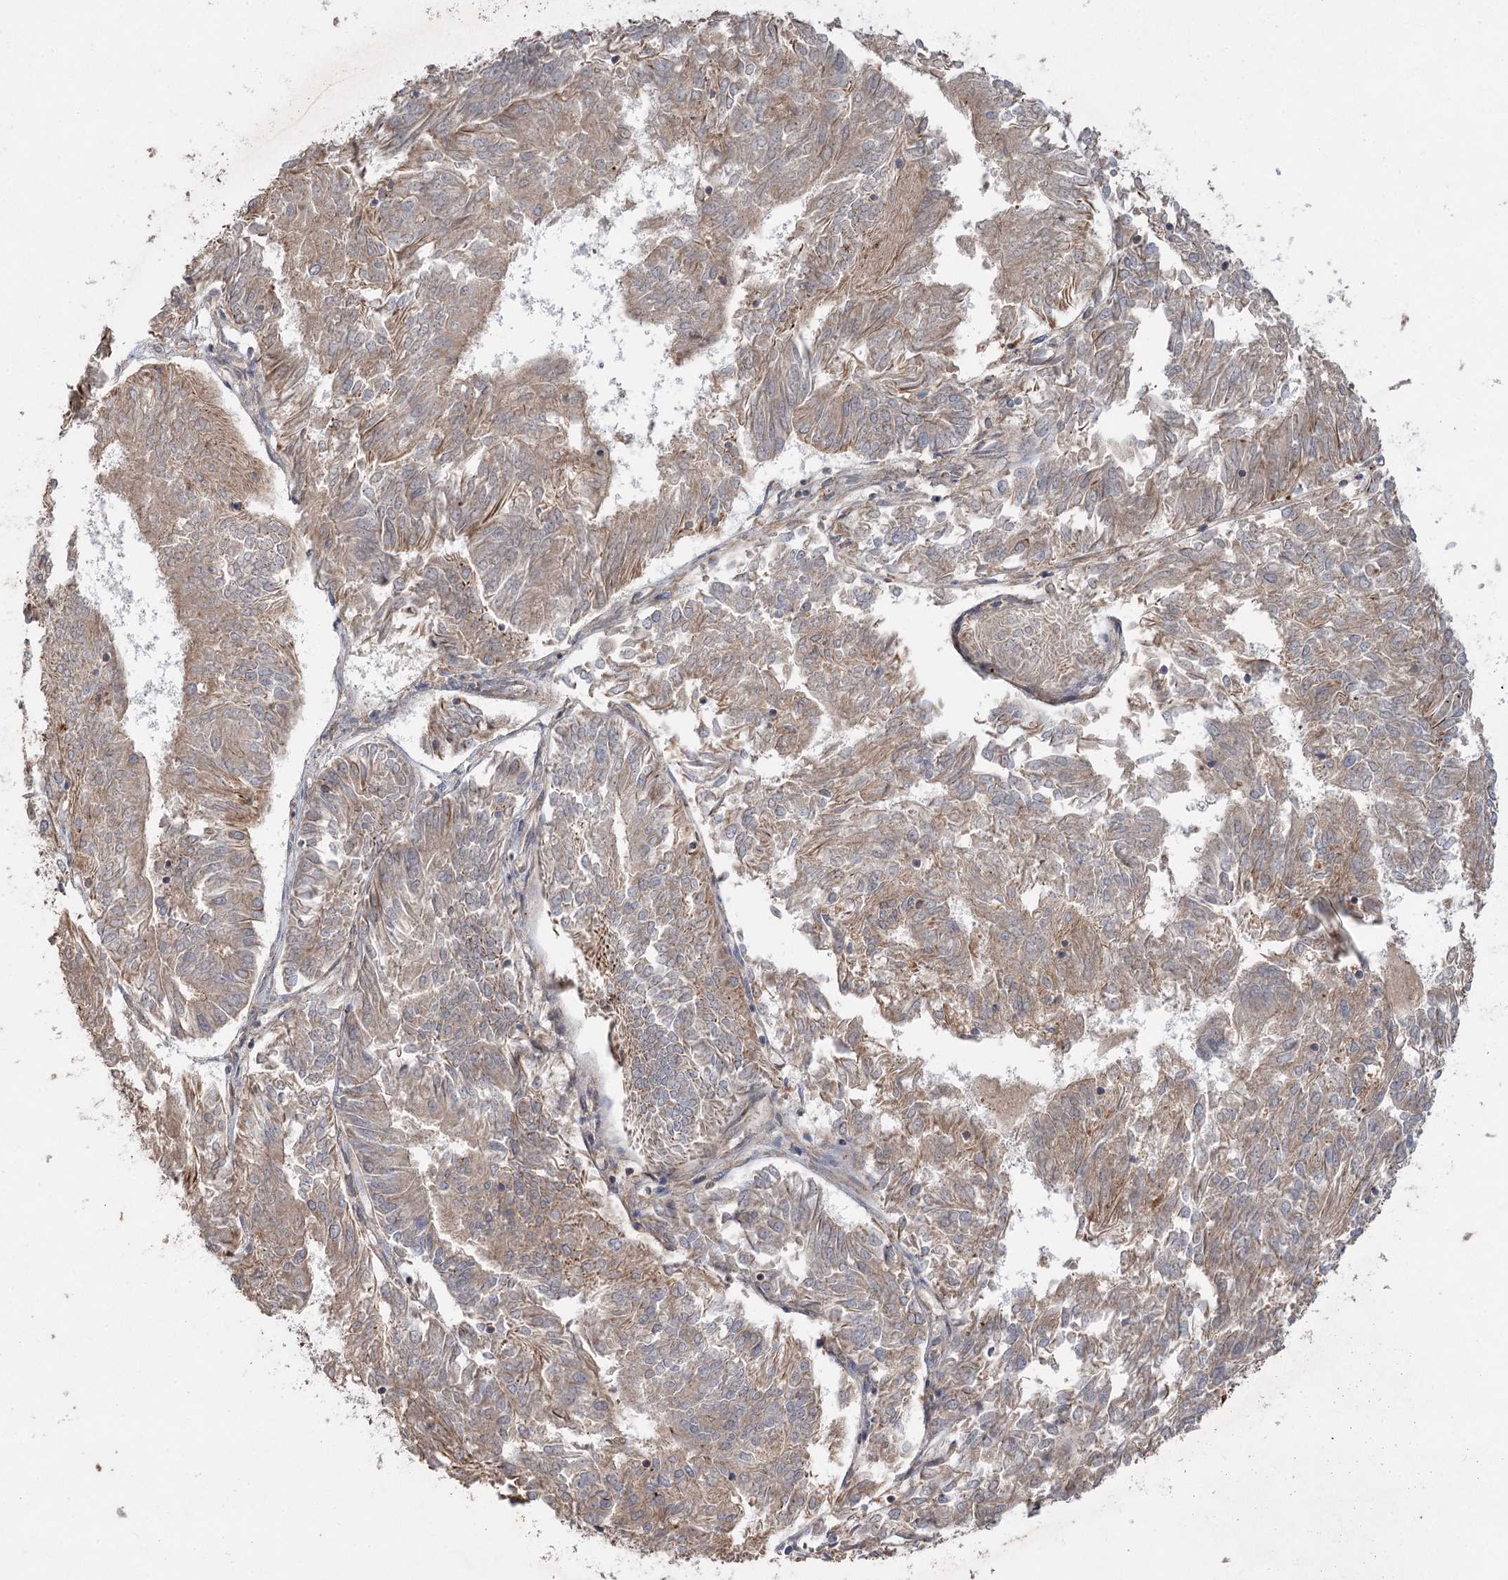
{"staining": {"intensity": "moderate", "quantity": ">75%", "location": "cytoplasmic/membranous"}, "tissue": "endometrial cancer", "cell_type": "Tumor cells", "image_type": "cancer", "snomed": [{"axis": "morphology", "description": "Adenocarcinoma, NOS"}, {"axis": "topography", "description": "Endometrium"}], "caption": "The photomicrograph displays immunohistochemical staining of endometrial cancer (adenocarcinoma). There is moderate cytoplasmic/membranous positivity is present in approximately >75% of tumor cells. (DAB (3,3'-diaminobenzidine) IHC with brightfield microscopy, high magnification).", "gene": "KIAA0825", "patient": {"sex": "female", "age": 86}}